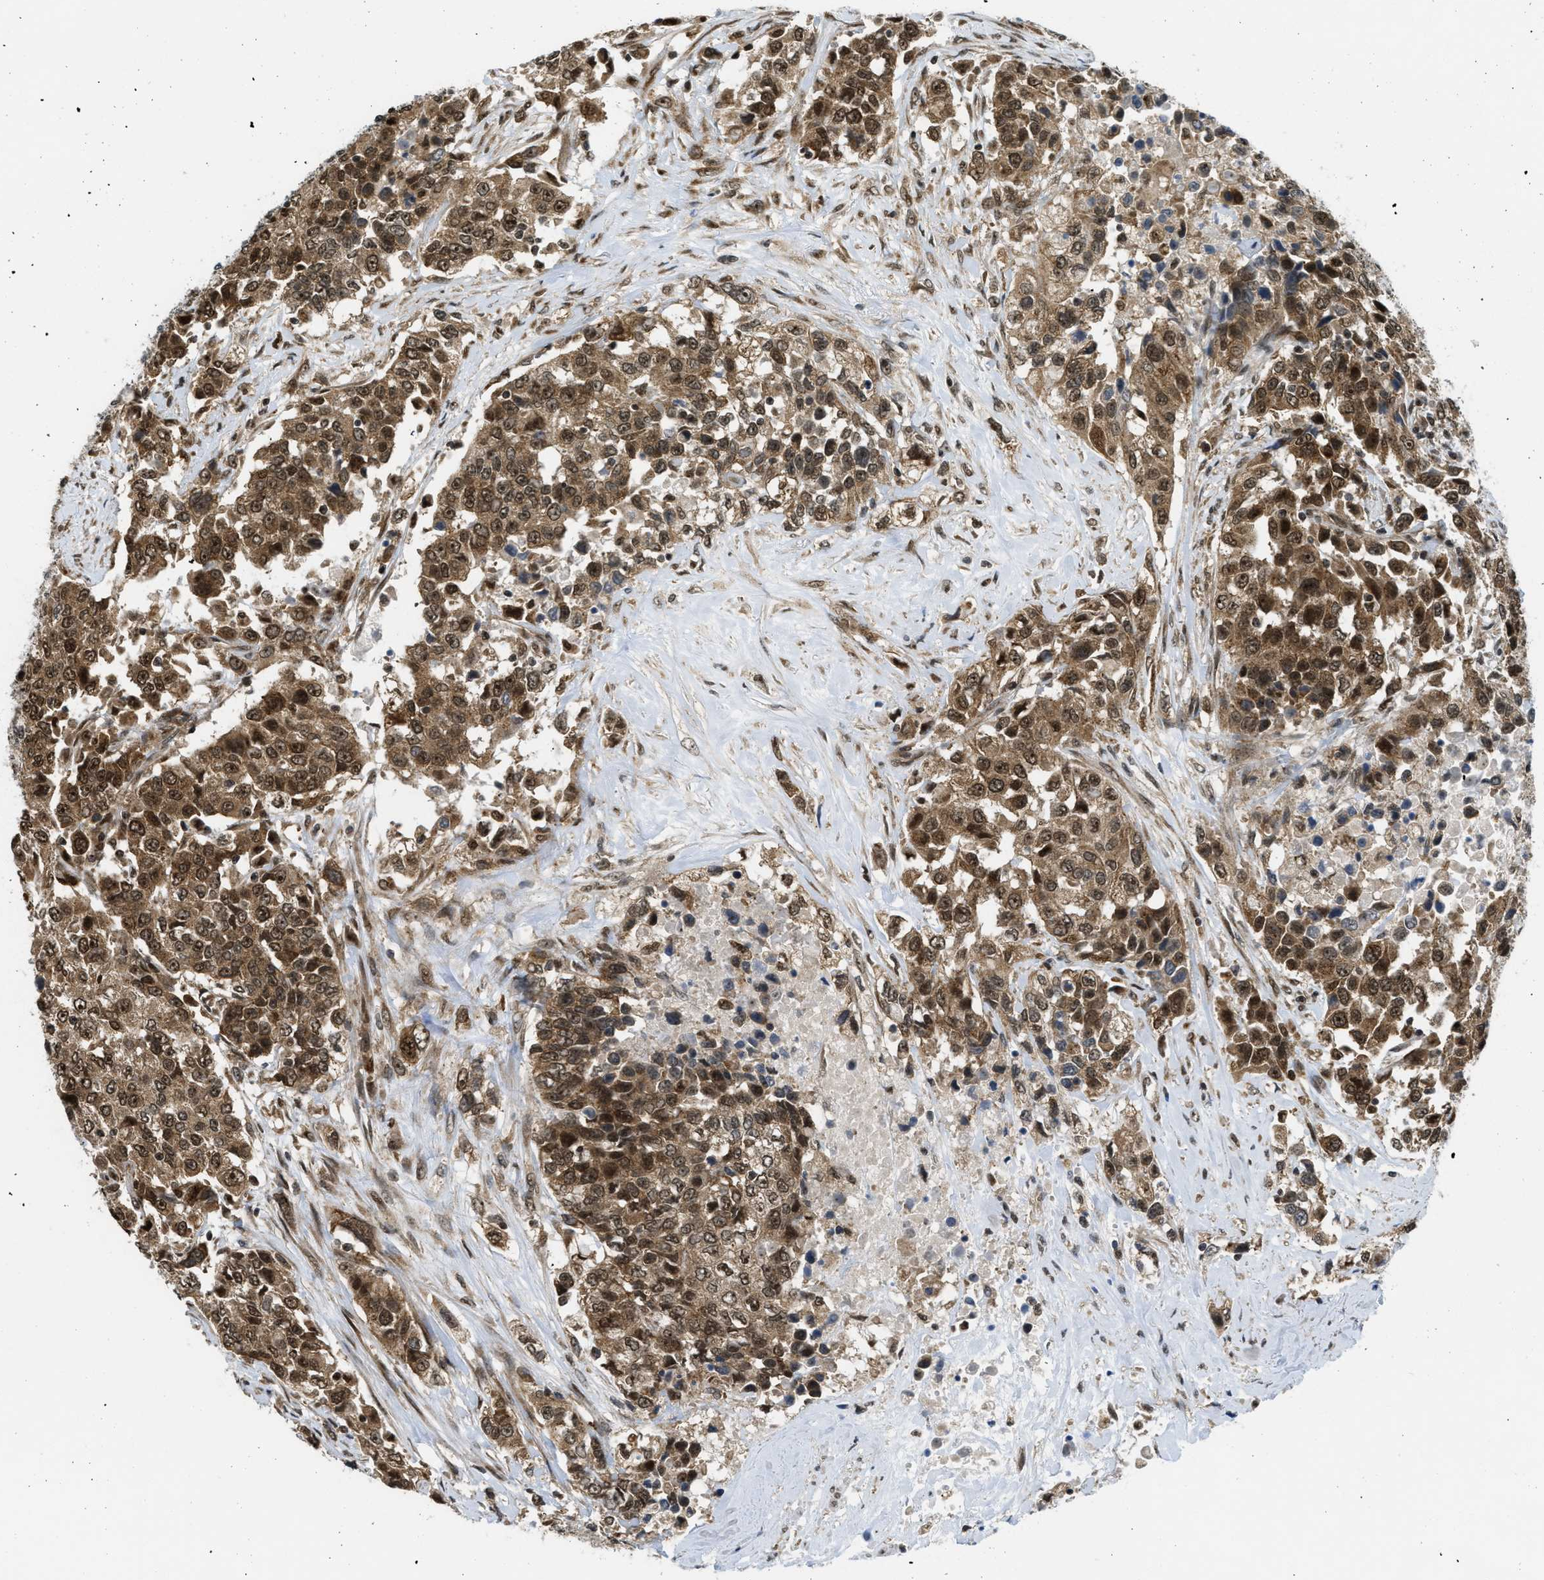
{"staining": {"intensity": "moderate", "quantity": ">75%", "location": "cytoplasmic/membranous,nuclear"}, "tissue": "urothelial cancer", "cell_type": "Tumor cells", "image_type": "cancer", "snomed": [{"axis": "morphology", "description": "Urothelial carcinoma, High grade"}, {"axis": "topography", "description": "Urinary bladder"}], "caption": "Immunohistochemical staining of human high-grade urothelial carcinoma displays moderate cytoplasmic/membranous and nuclear protein expression in about >75% of tumor cells.", "gene": "TACC1", "patient": {"sex": "female", "age": 80}}